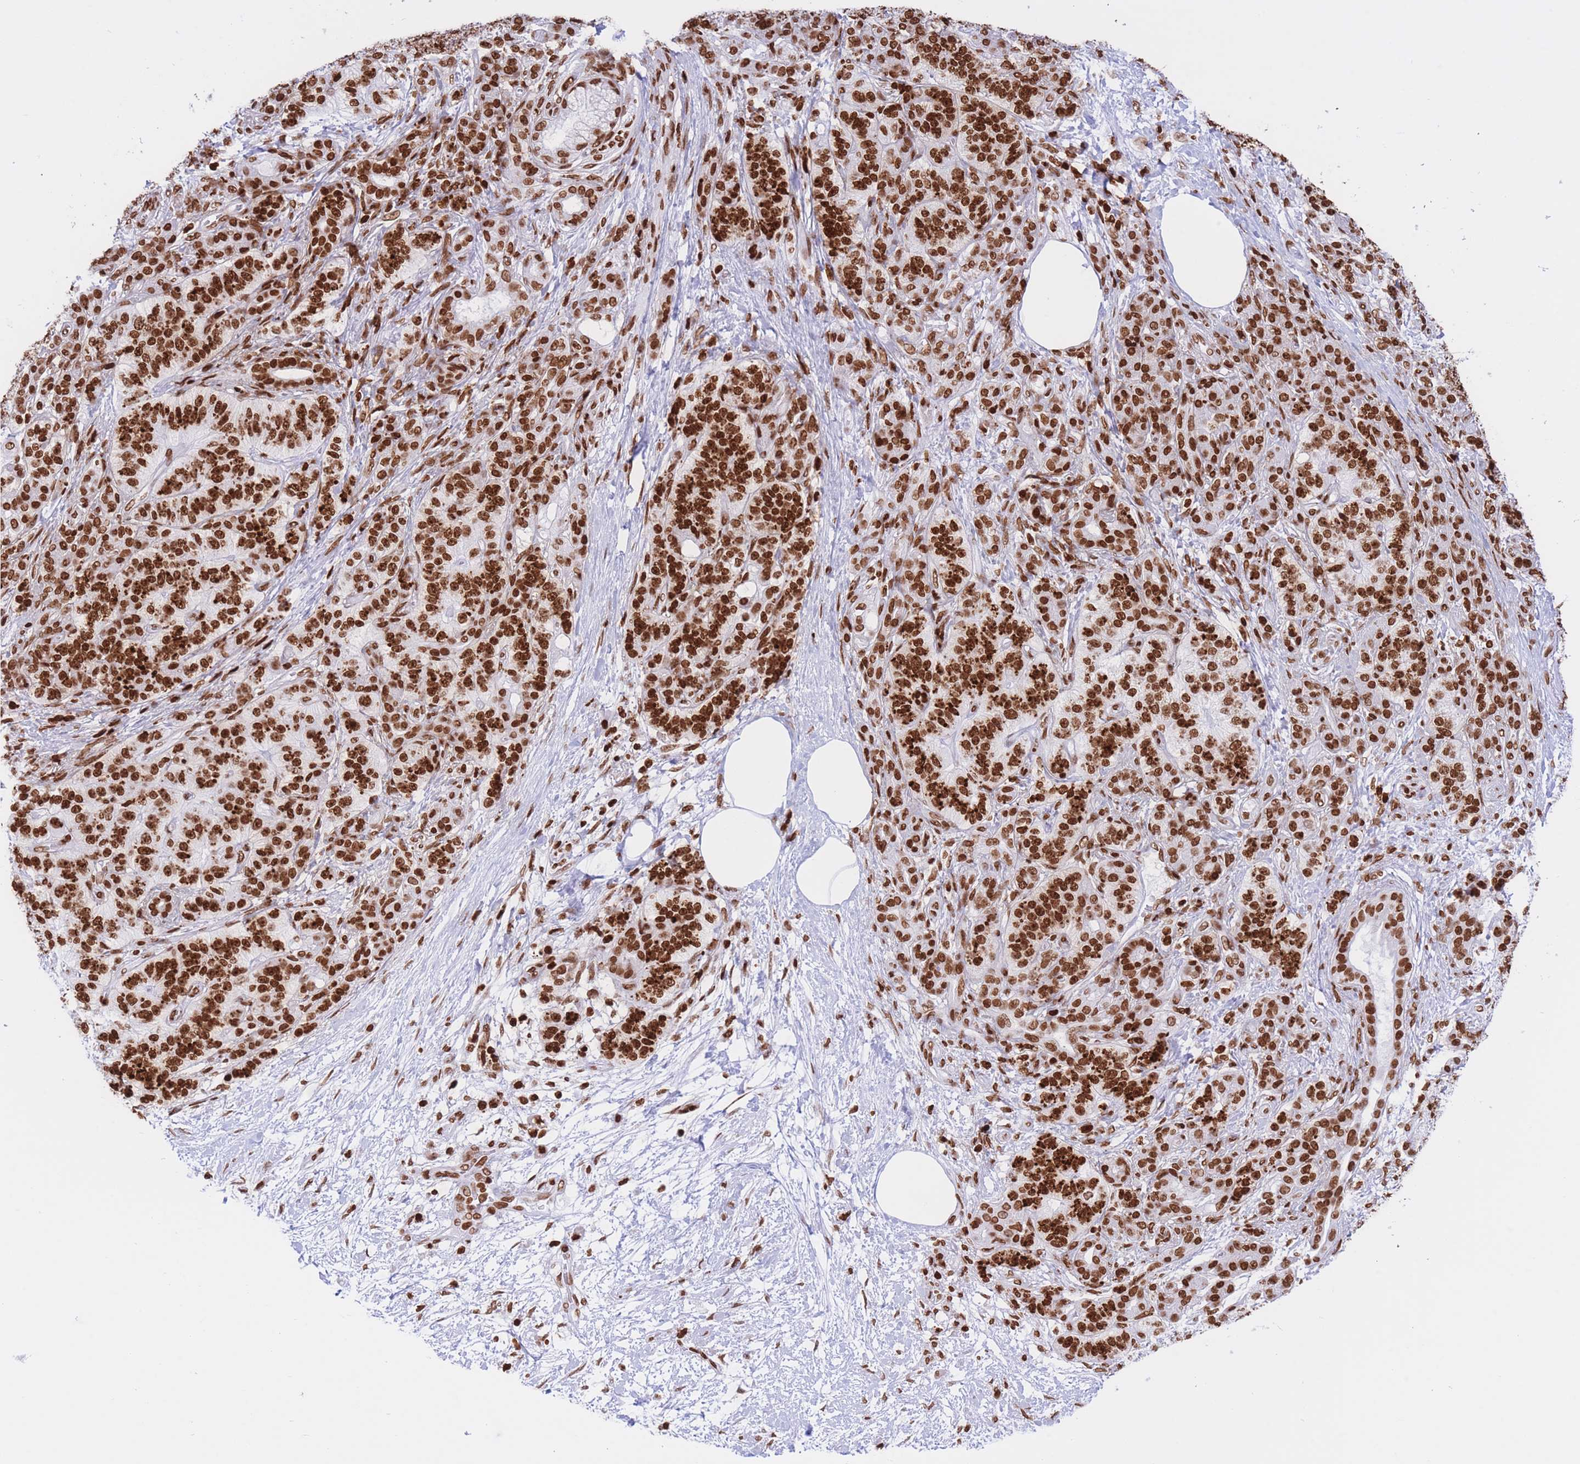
{"staining": {"intensity": "strong", "quantity": ">75%", "location": "nuclear"}, "tissue": "pancreatic cancer", "cell_type": "Tumor cells", "image_type": "cancer", "snomed": [{"axis": "morphology", "description": "Adenocarcinoma, NOS"}, {"axis": "topography", "description": "Pancreas"}], "caption": "Strong nuclear protein expression is present in approximately >75% of tumor cells in pancreatic adenocarcinoma.", "gene": "H2BC11", "patient": {"sex": "male", "age": 57}}